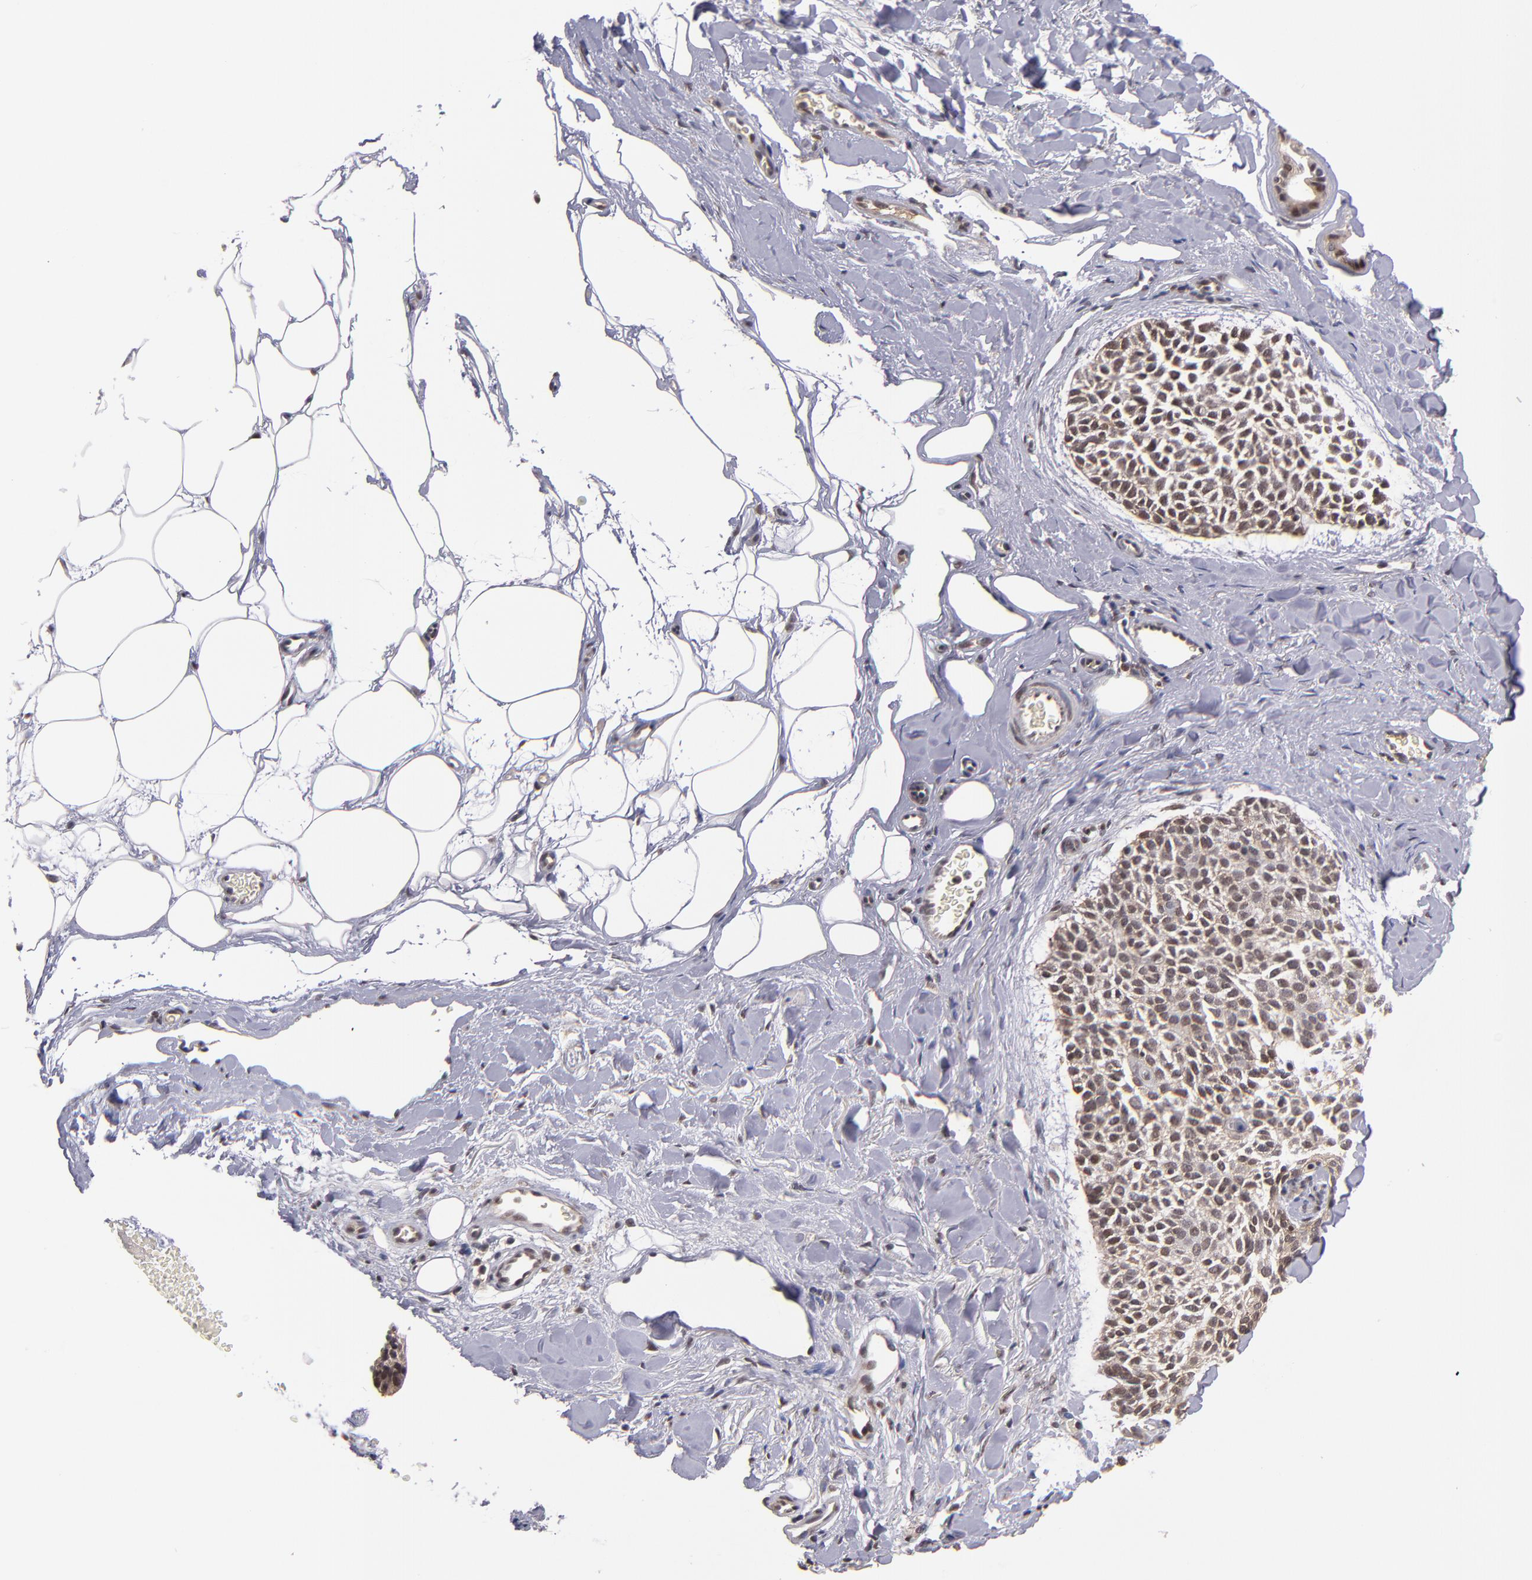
{"staining": {"intensity": "moderate", "quantity": "25%-75%", "location": "nuclear"}, "tissue": "skin cancer", "cell_type": "Tumor cells", "image_type": "cancer", "snomed": [{"axis": "morphology", "description": "Normal tissue, NOS"}, {"axis": "morphology", "description": "Basal cell carcinoma"}, {"axis": "topography", "description": "Skin"}], "caption": "Protein staining of skin cancer (basal cell carcinoma) tissue reveals moderate nuclear staining in about 25%-75% of tumor cells.", "gene": "EP300", "patient": {"sex": "female", "age": 70}}